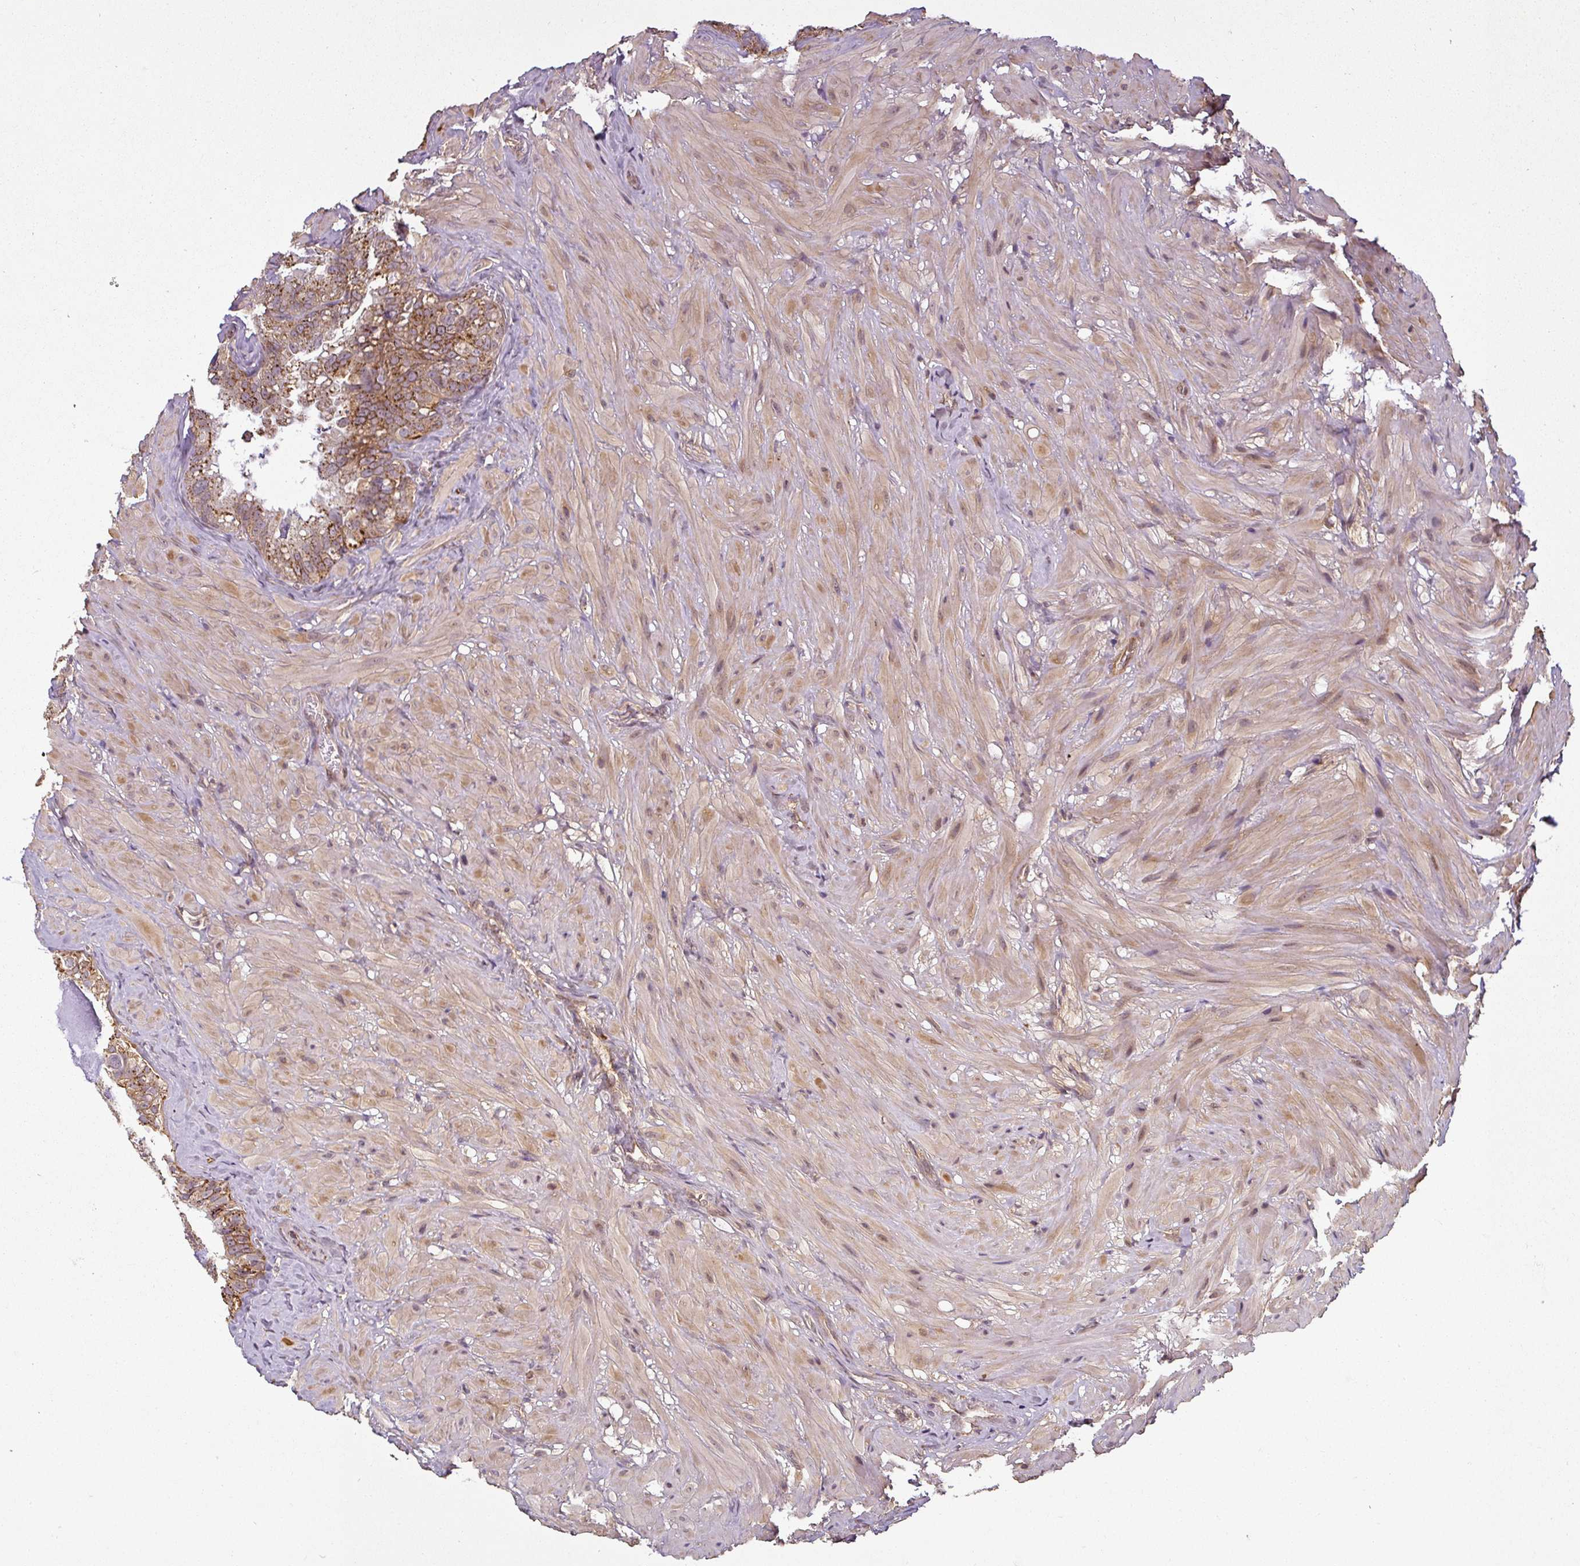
{"staining": {"intensity": "moderate", "quantity": ">75%", "location": "cytoplasmic/membranous"}, "tissue": "seminal vesicle", "cell_type": "Glandular cells", "image_type": "normal", "snomed": [{"axis": "morphology", "description": "Normal tissue, NOS"}, {"axis": "topography", "description": "Seminal veicle"}], "caption": "Immunohistochemistry staining of benign seminal vesicle, which exhibits medium levels of moderate cytoplasmic/membranous expression in about >75% of glandular cells indicating moderate cytoplasmic/membranous protein expression. The staining was performed using DAB (3,3'-diaminobenzidine) (brown) for protein detection and nuclei were counterstained in hematoxylin (blue).", "gene": "DIMT1", "patient": {"sex": "male", "age": 60}}